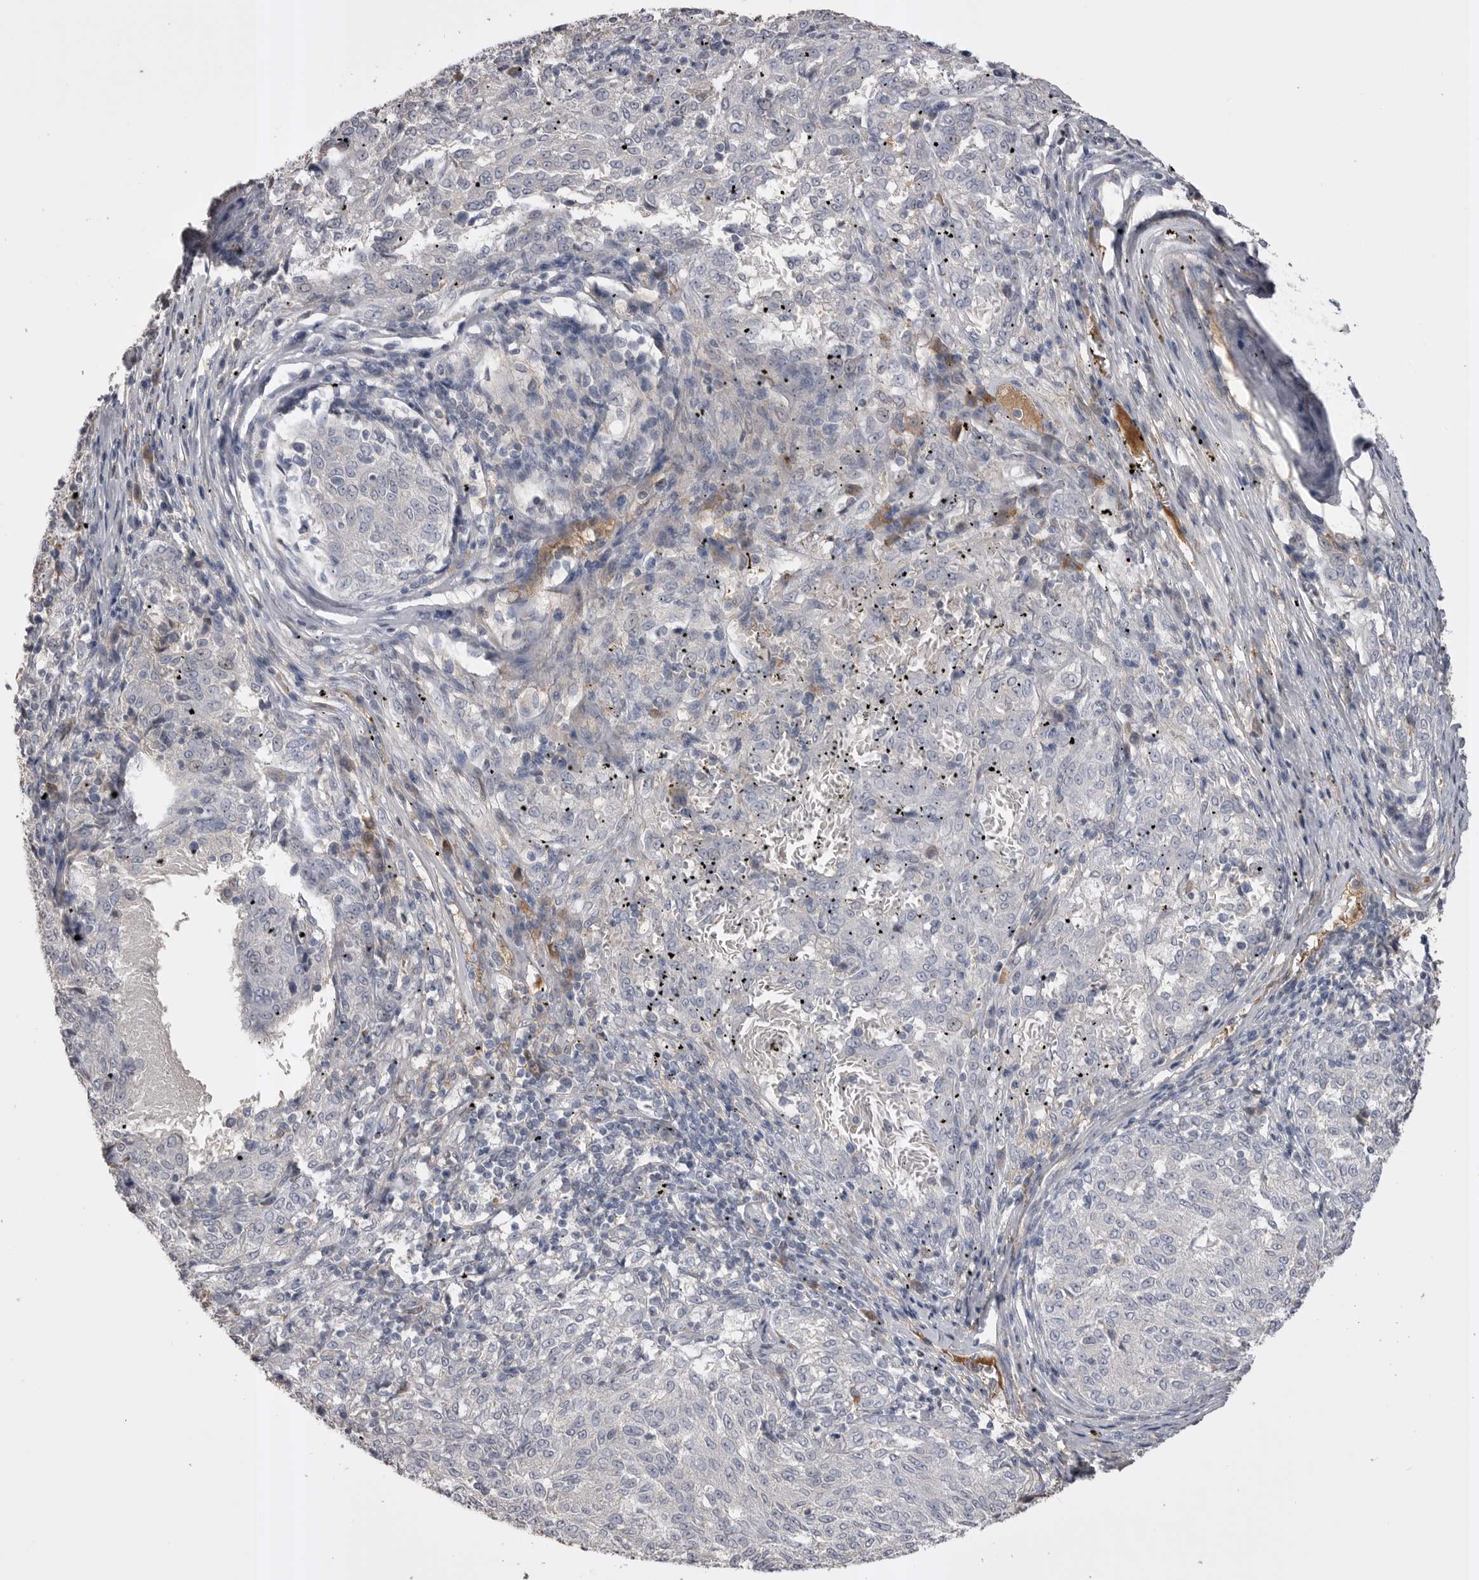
{"staining": {"intensity": "negative", "quantity": "none", "location": "none"}, "tissue": "melanoma", "cell_type": "Tumor cells", "image_type": "cancer", "snomed": [{"axis": "morphology", "description": "Malignant melanoma, NOS"}, {"axis": "topography", "description": "Skin"}], "caption": "Human malignant melanoma stained for a protein using IHC exhibits no staining in tumor cells.", "gene": "AHSG", "patient": {"sex": "female", "age": 72}}